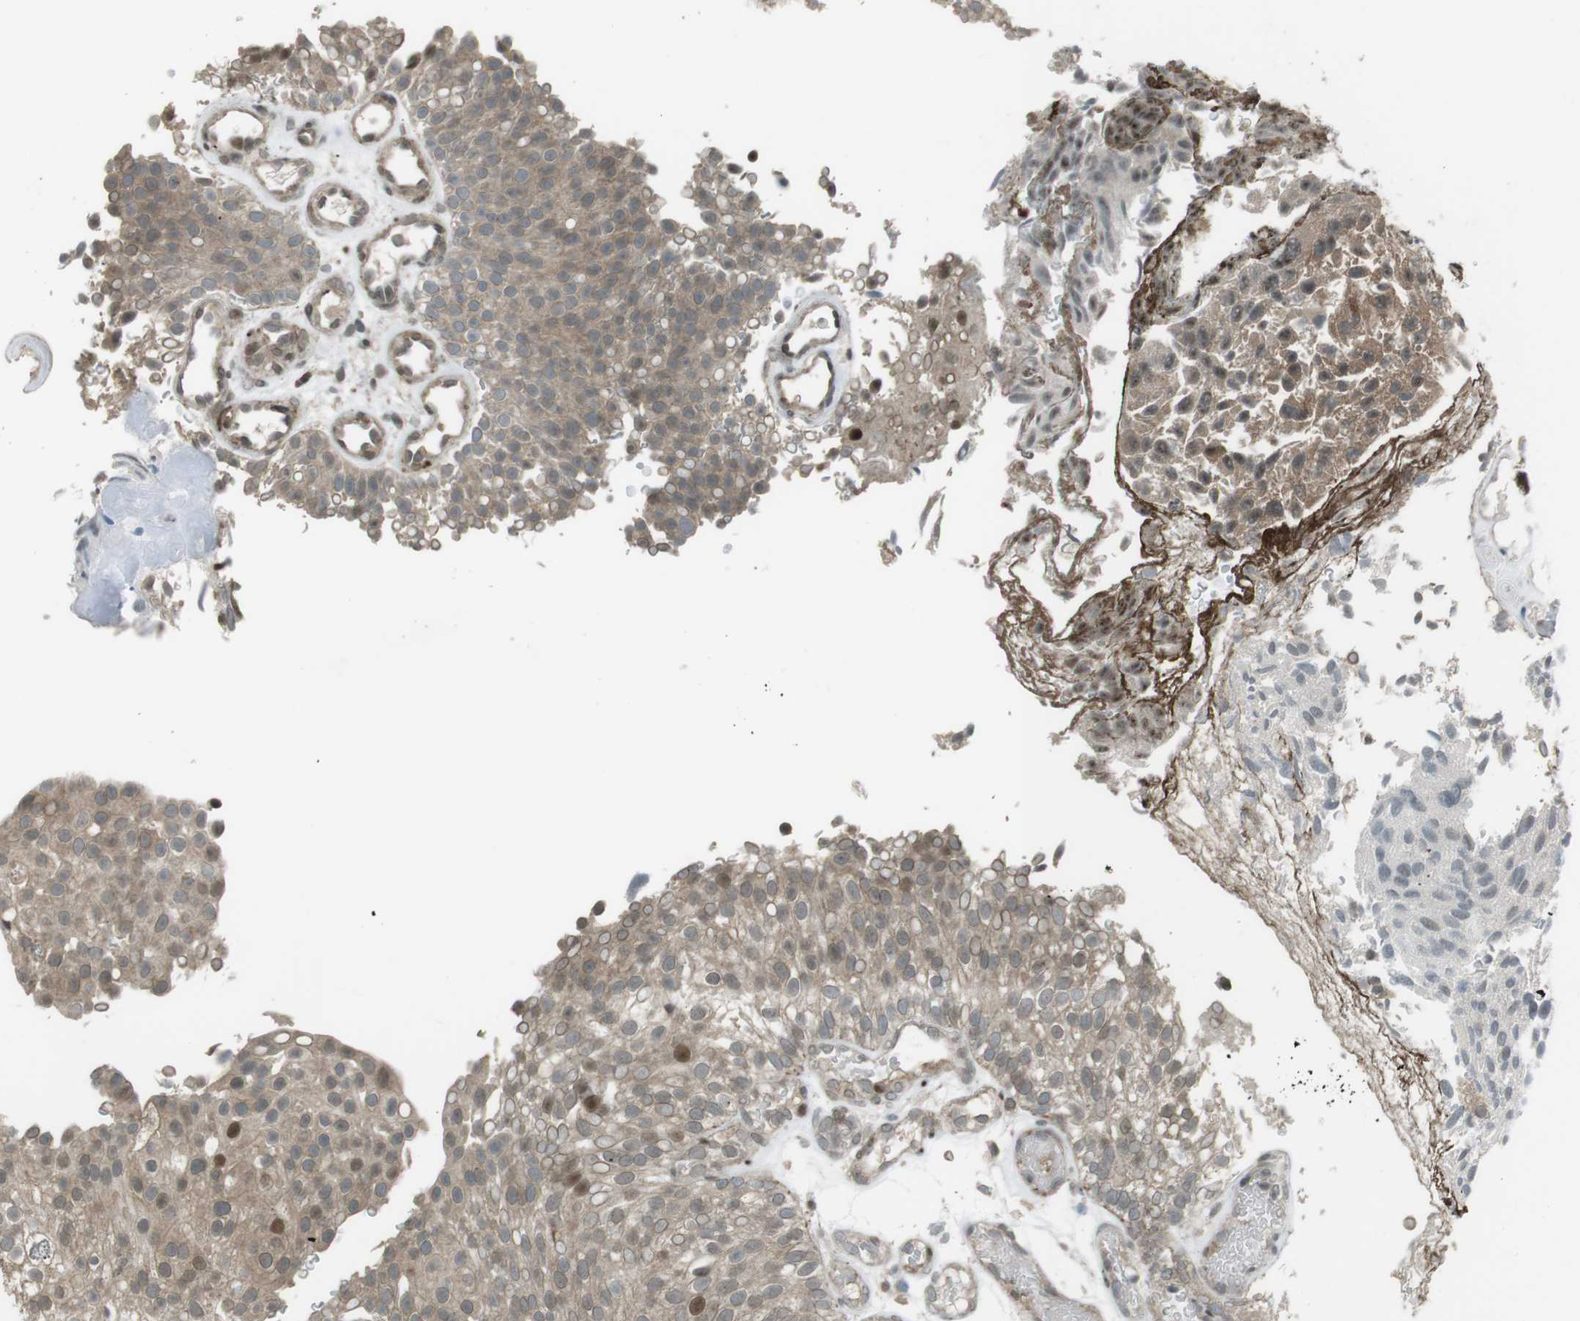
{"staining": {"intensity": "weak", "quantity": ">75%", "location": "cytoplasmic/membranous,nuclear"}, "tissue": "urothelial cancer", "cell_type": "Tumor cells", "image_type": "cancer", "snomed": [{"axis": "morphology", "description": "Urothelial carcinoma, Low grade"}, {"axis": "topography", "description": "Urinary bladder"}], "caption": "About >75% of tumor cells in human urothelial cancer demonstrate weak cytoplasmic/membranous and nuclear protein positivity as visualized by brown immunohistochemical staining.", "gene": "SLITRK5", "patient": {"sex": "male", "age": 78}}